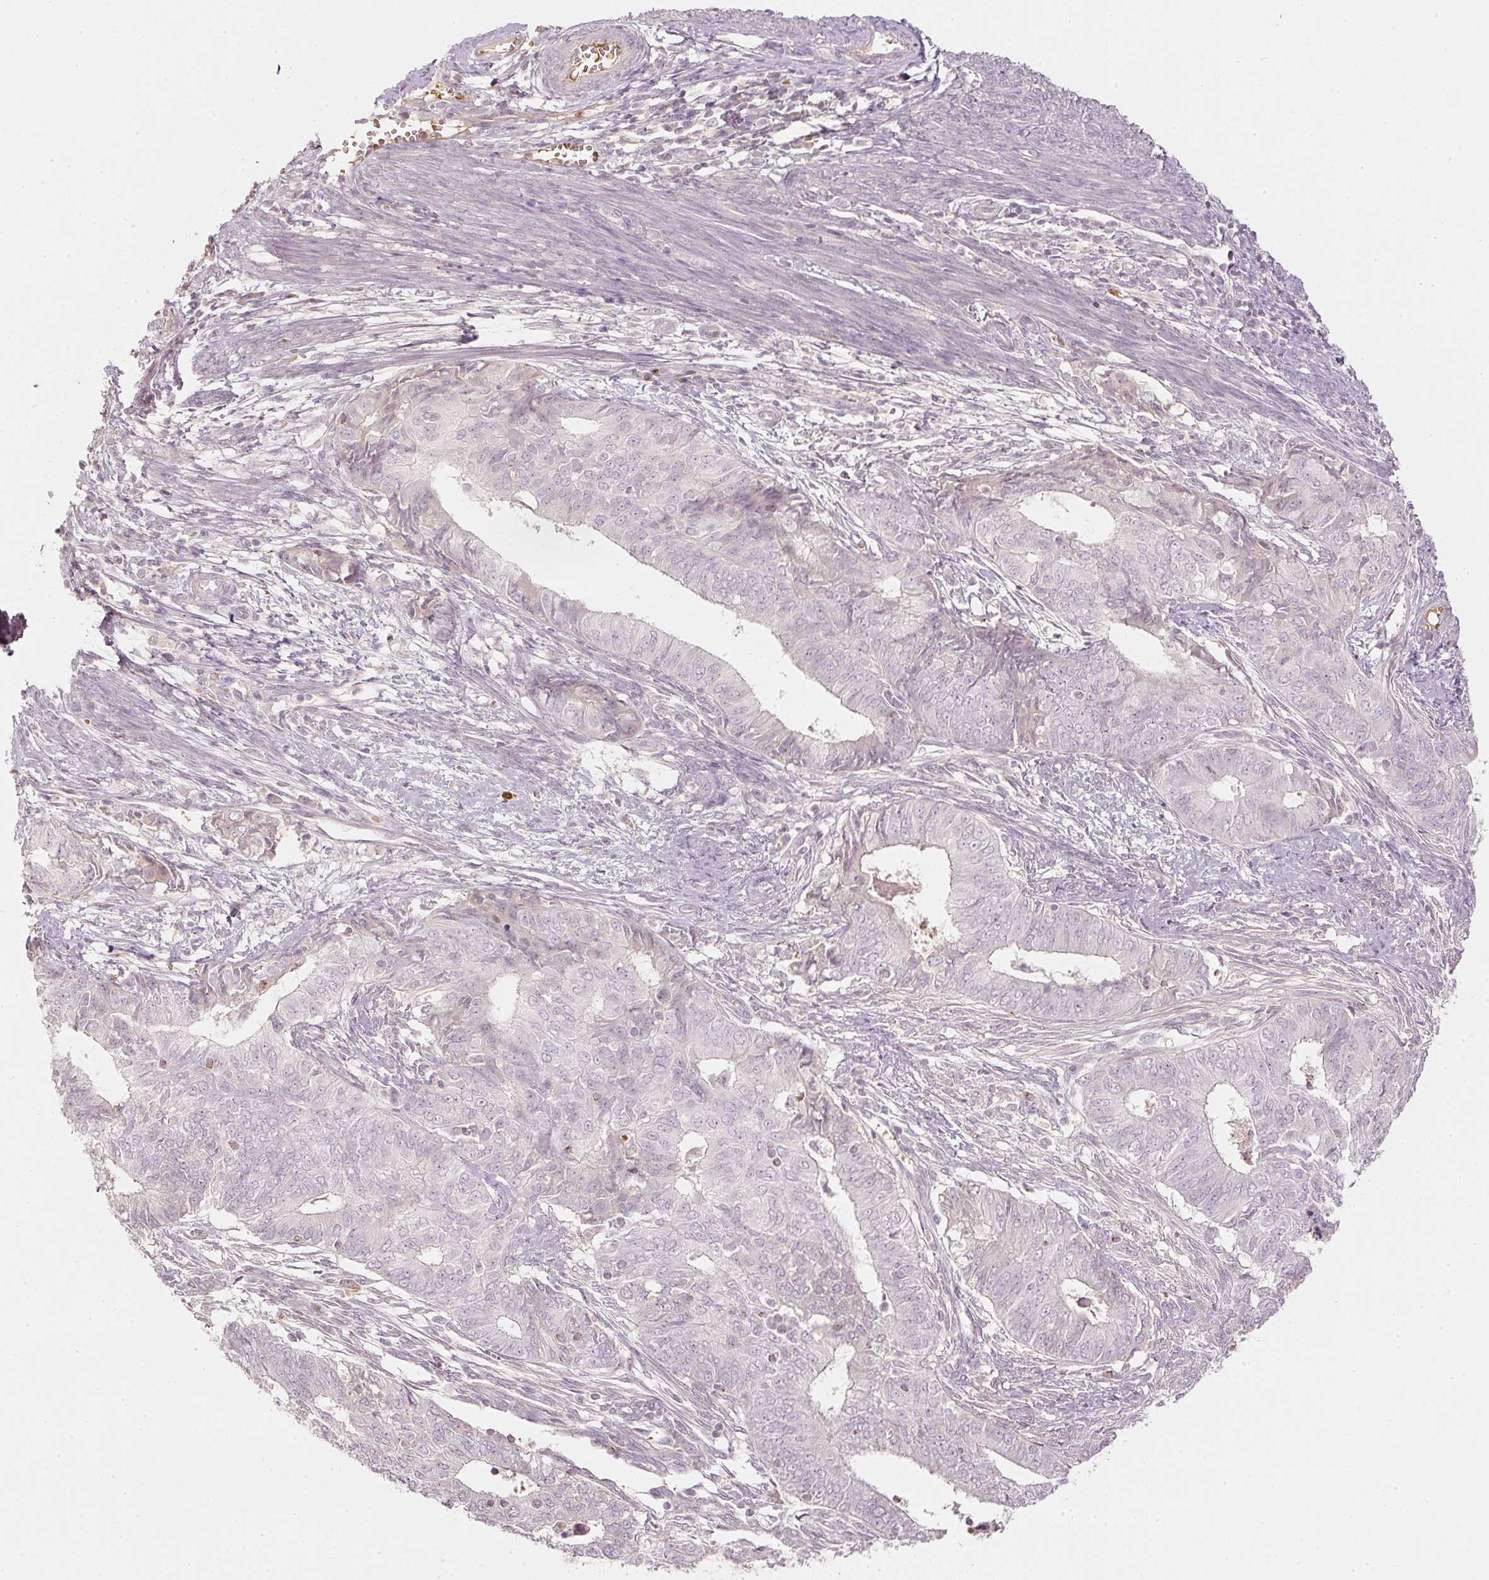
{"staining": {"intensity": "negative", "quantity": "none", "location": "none"}, "tissue": "endometrial cancer", "cell_type": "Tumor cells", "image_type": "cancer", "snomed": [{"axis": "morphology", "description": "Adenocarcinoma, NOS"}, {"axis": "topography", "description": "Endometrium"}], "caption": "Tumor cells are negative for brown protein staining in endometrial cancer (adenocarcinoma).", "gene": "GZMA", "patient": {"sex": "female", "age": 62}}